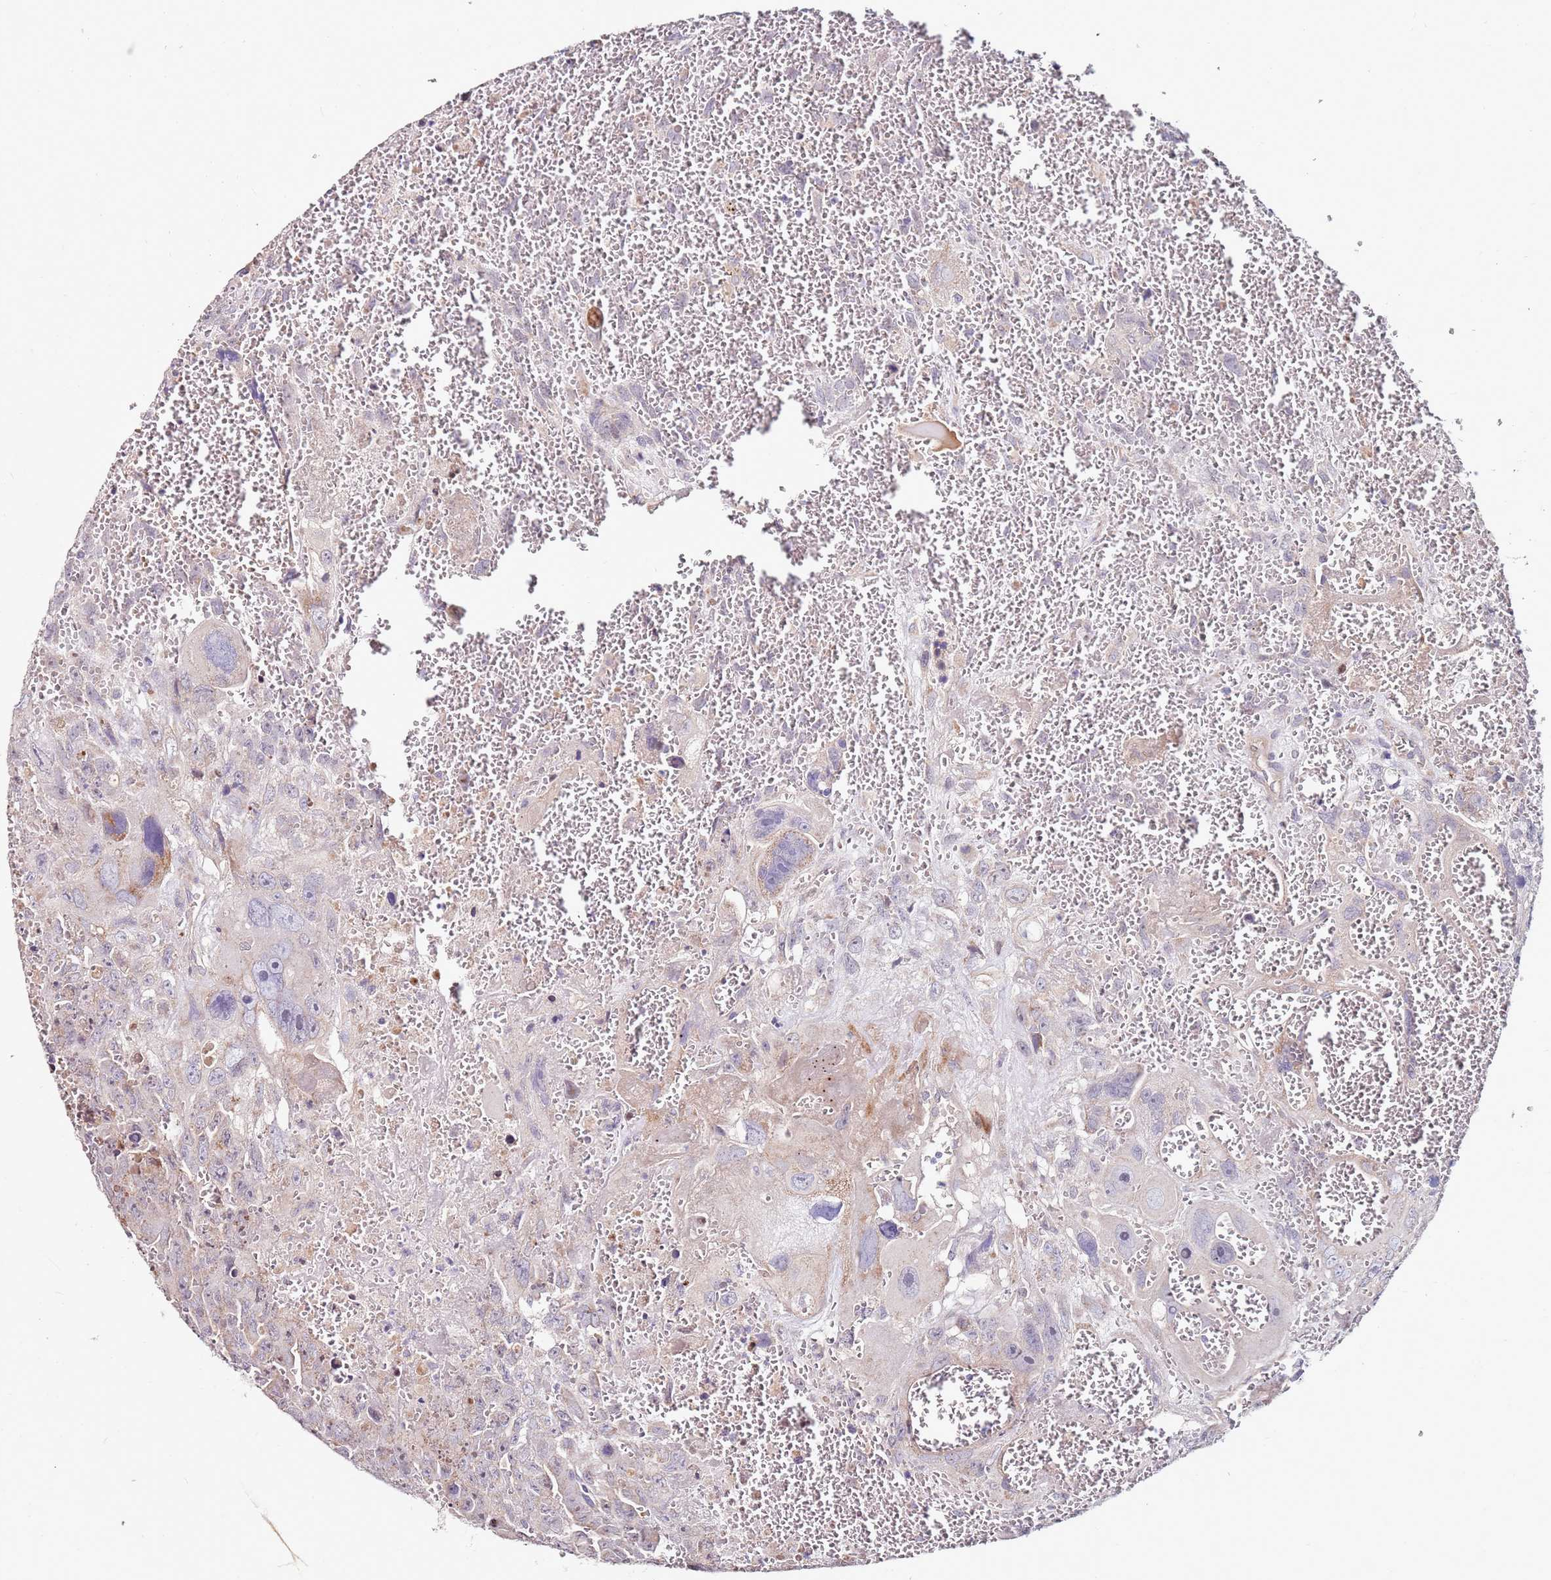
{"staining": {"intensity": "weak", "quantity": "<25%", "location": "cytoplasmic/membranous"}, "tissue": "testis cancer", "cell_type": "Tumor cells", "image_type": "cancer", "snomed": [{"axis": "morphology", "description": "Carcinoma, Embryonal, NOS"}, {"axis": "topography", "description": "Testis"}], "caption": "This is an immunohistochemistry photomicrograph of embryonal carcinoma (testis). There is no staining in tumor cells.", "gene": "RARS2", "patient": {"sex": "male", "age": 28}}